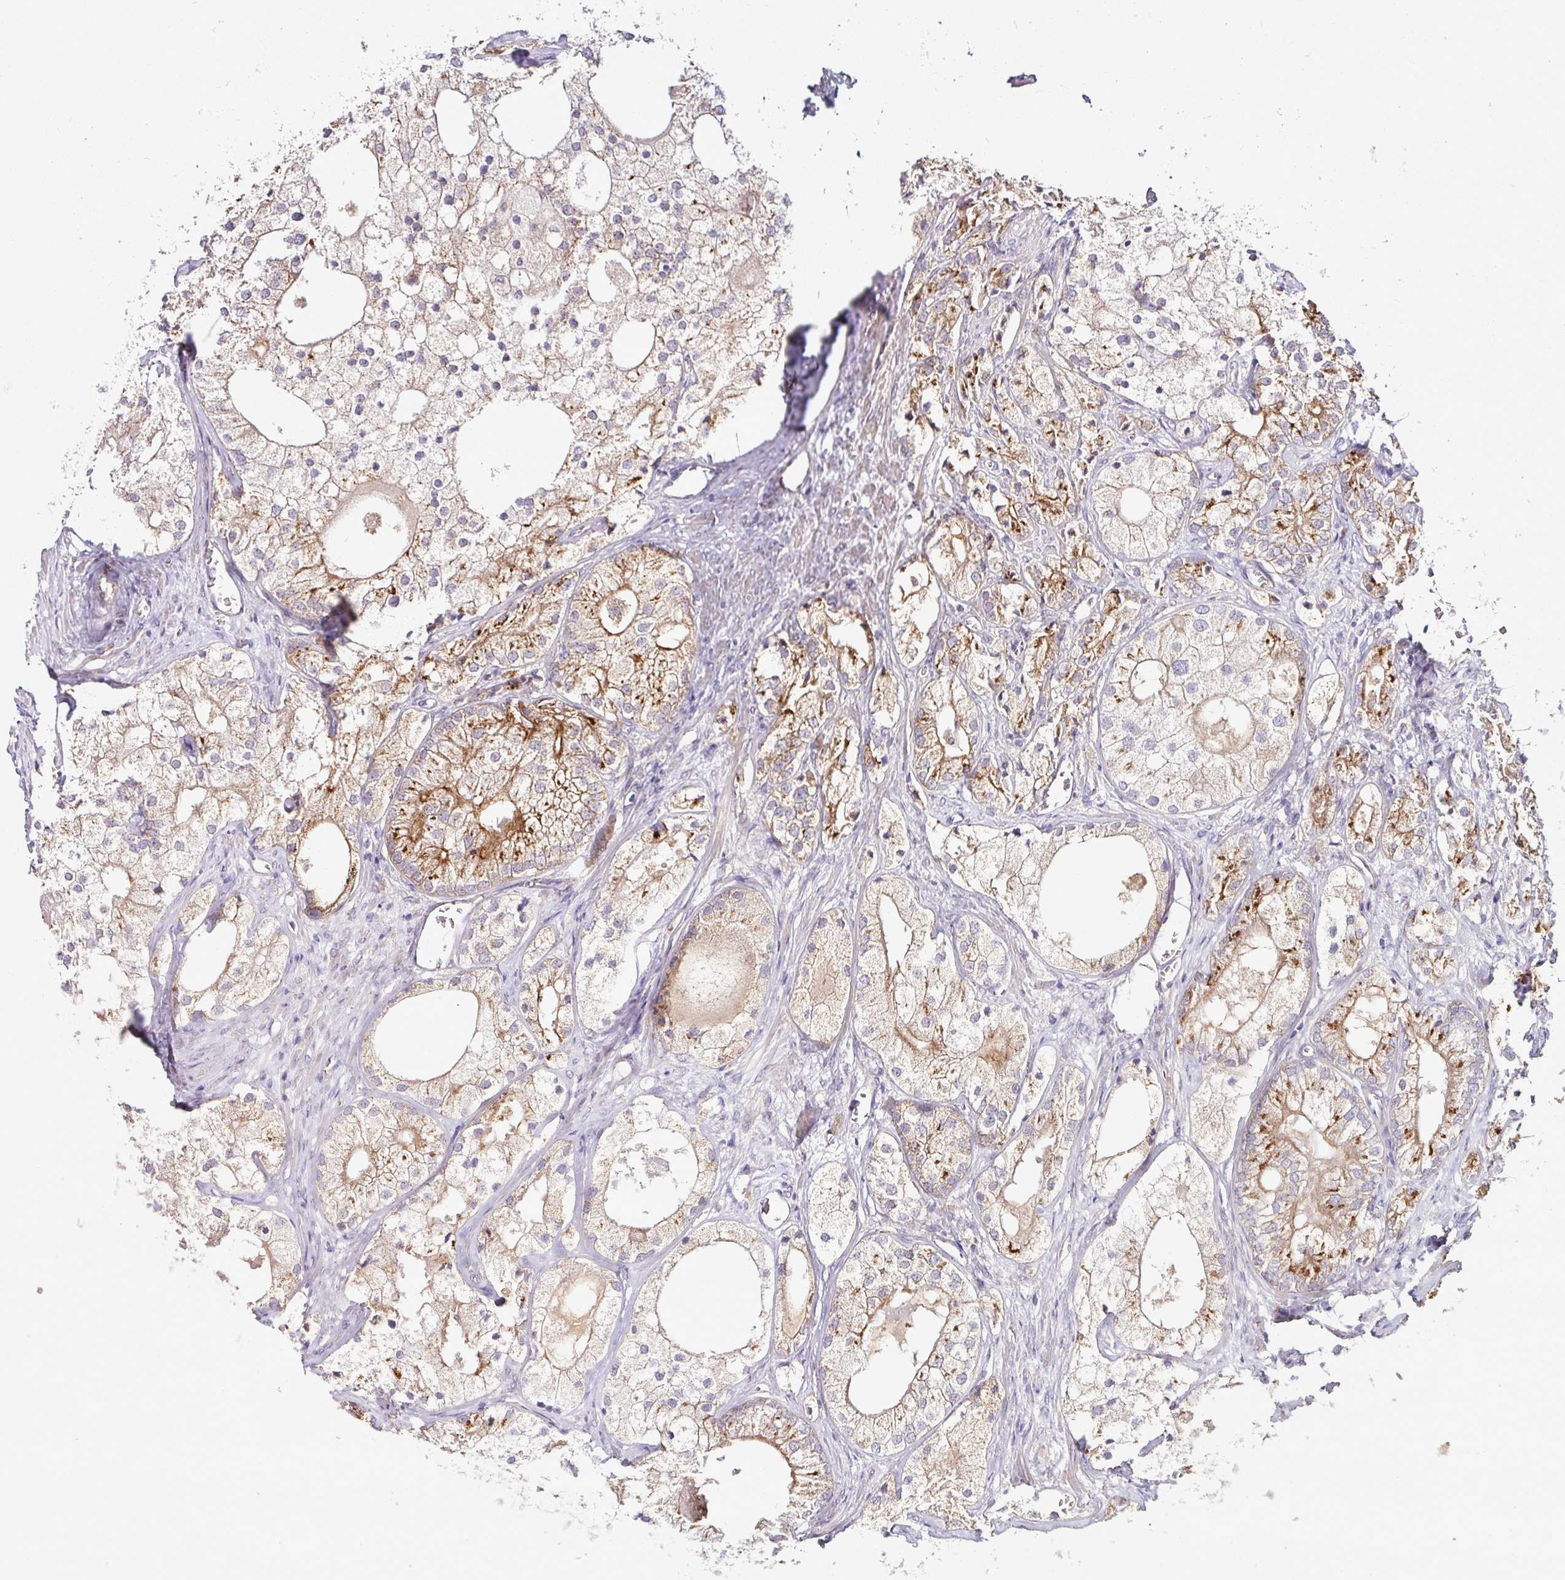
{"staining": {"intensity": "moderate", "quantity": "25%-75%", "location": "cytoplasmic/membranous"}, "tissue": "prostate cancer", "cell_type": "Tumor cells", "image_type": "cancer", "snomed": [{"axis": "morphology", "description": "Adenocarcinoma, Low grade"}, {"axis": "topography", "description": "Prostate"}], "caption": "Protein staining by IHC exhibits moderate cytoplasmic/membranous staining in approximately 25%-75% of tumor cells in prostate cancer (adenocarcinoma (low-grade)).", "gene": "CPD", "patient": {"sex": "male", "age": 69}}